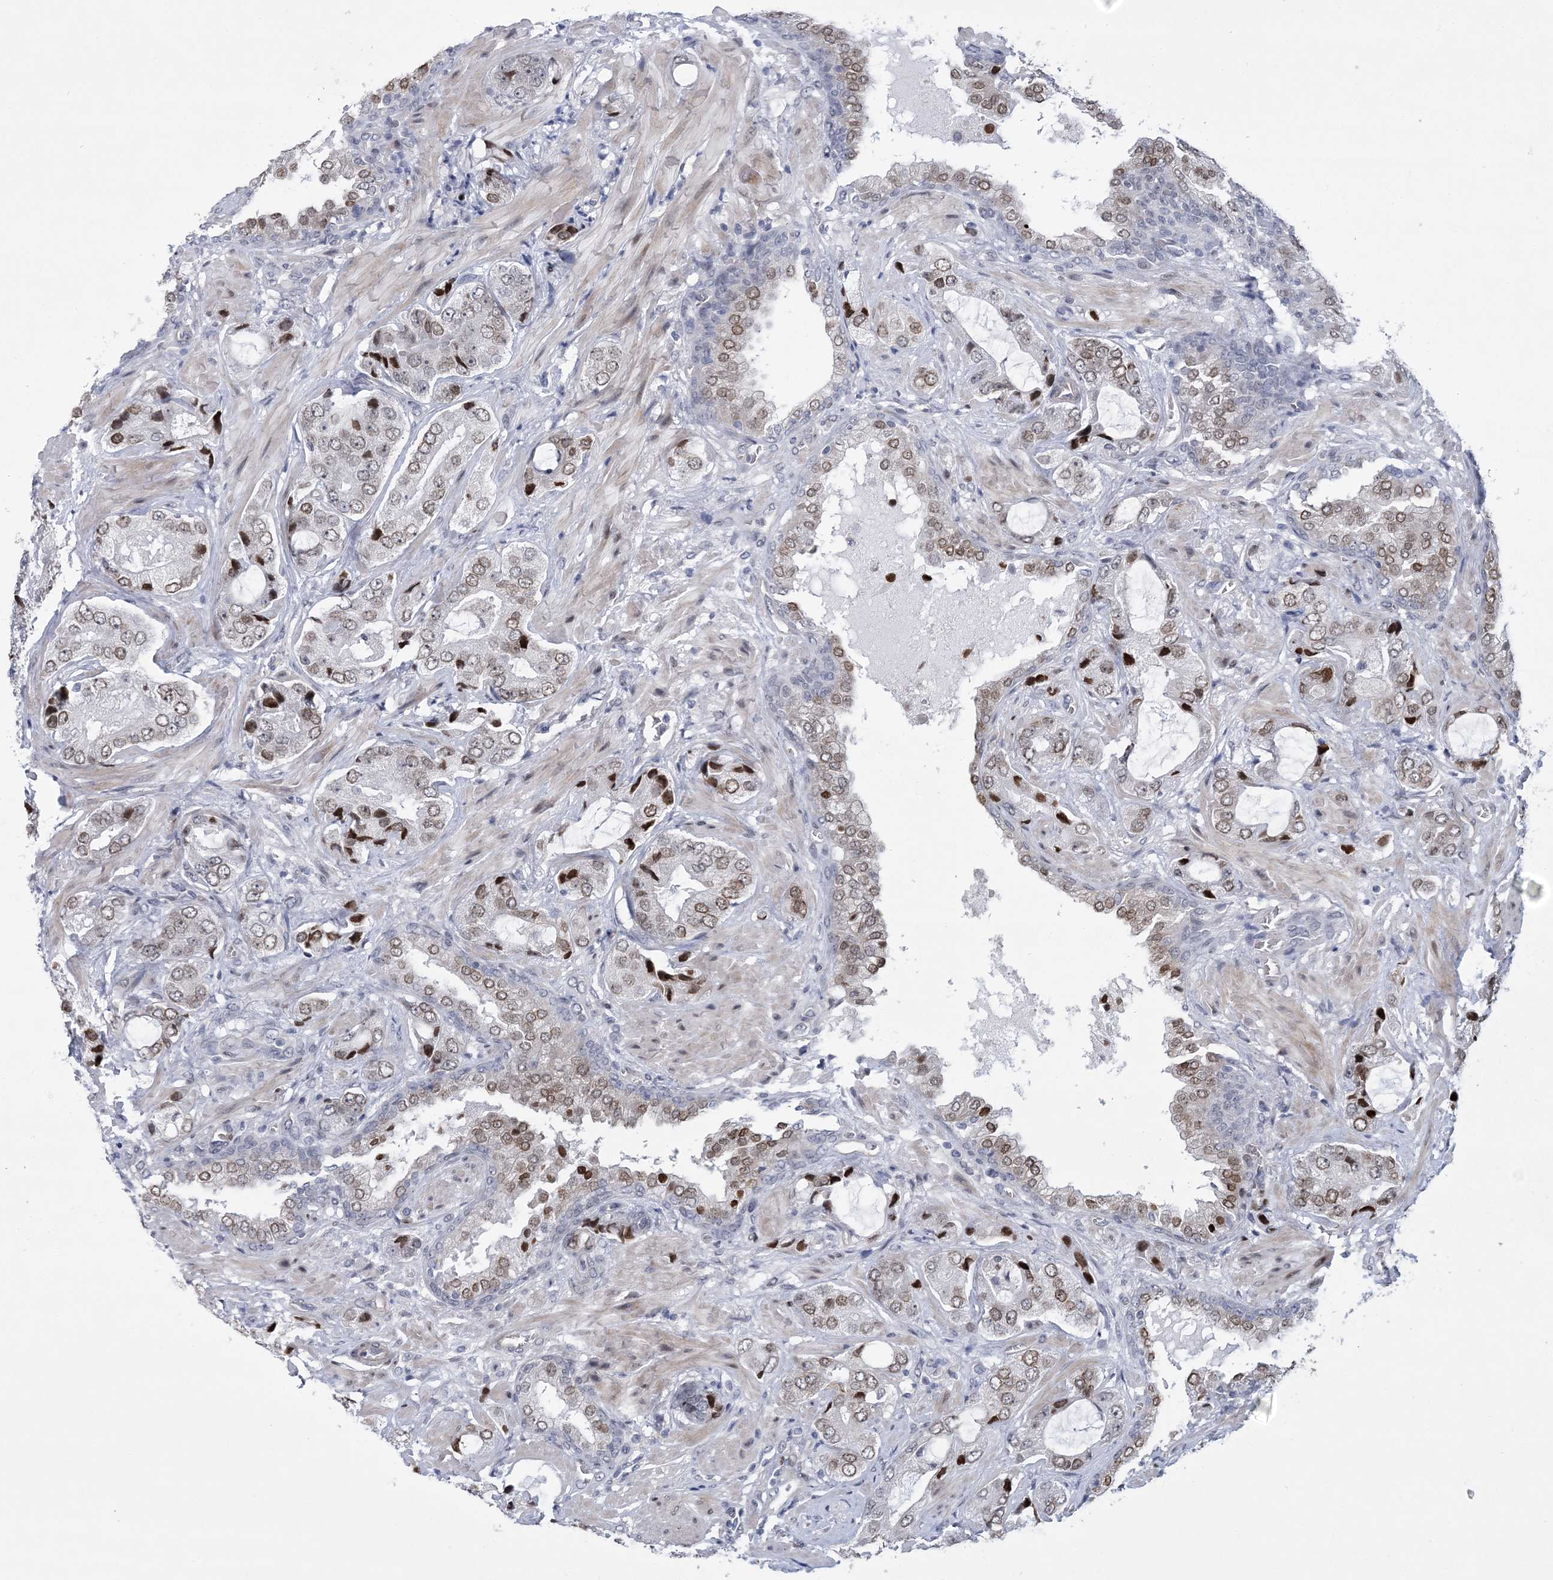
{"staining": {"intensity": "moderate", "quantity": ">75%", "location": "cytoplasmic/membranous,nuclear"}, "tissue": "prostate cancer", "cell_type": "Tumor cells", "image_type": "cancer", "snomed": [{"axis": "morphology", "description": "Normal tissue, NOS"}, {"axis": "morphology", "description": "Adenocarcinoma, High grade"}, {"axis": "topography", "description": "Prostate"}, {"axis": "topography", "description": "Peripheral nerve tissue"}], "caption": "Protein staining of prostate cancer (high-grade adenocarcinoma) tissue exhibits moderate cytoplasmic/membranous and nuclear staining in about >75% of tumor cells.", "gene": "HOMEZ", "patient": {"sex": "male", "age": 59}}